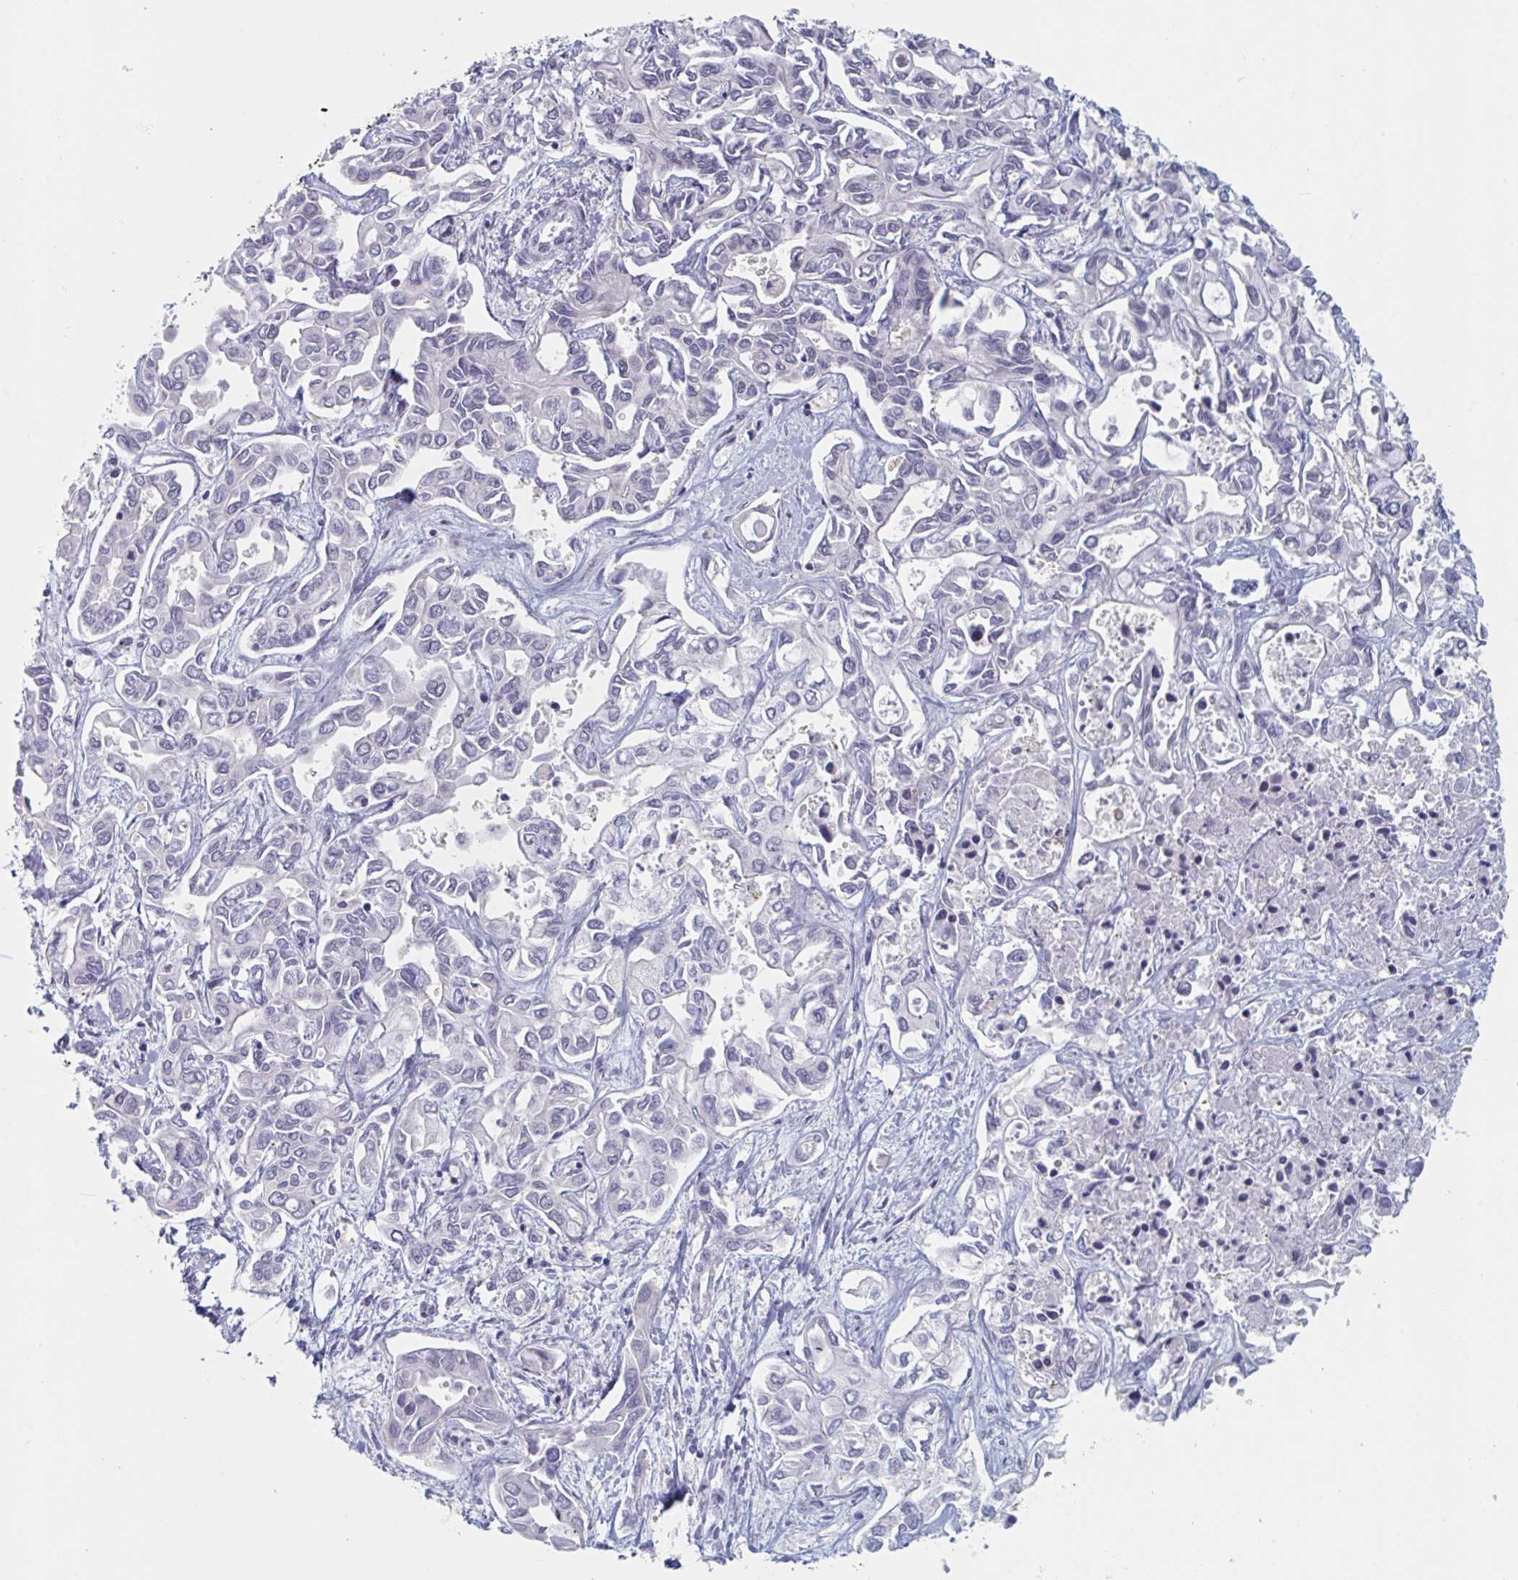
{"staining": {"intensity": "negative", "quantity": "none", "location": "none"}, "tissue": "liver cancer", "cell_type": "Tumor cells", "image_type": "cancer", "snomed": [{"axis": "morphology", "description": "Cholangiocarcinoma"}, {"axis": "topography", "description": "Liver"}], "caption": "The micrograph exhibits no staining of tumor cells in liver cholangiocarcinoma. Brightfield microscopy of IHC stained with DAB (brown) and hematoxylin (blue), captured at high magnification.", "gene": "FOXA1", "patient": {"sex": "female", "age": 64}}